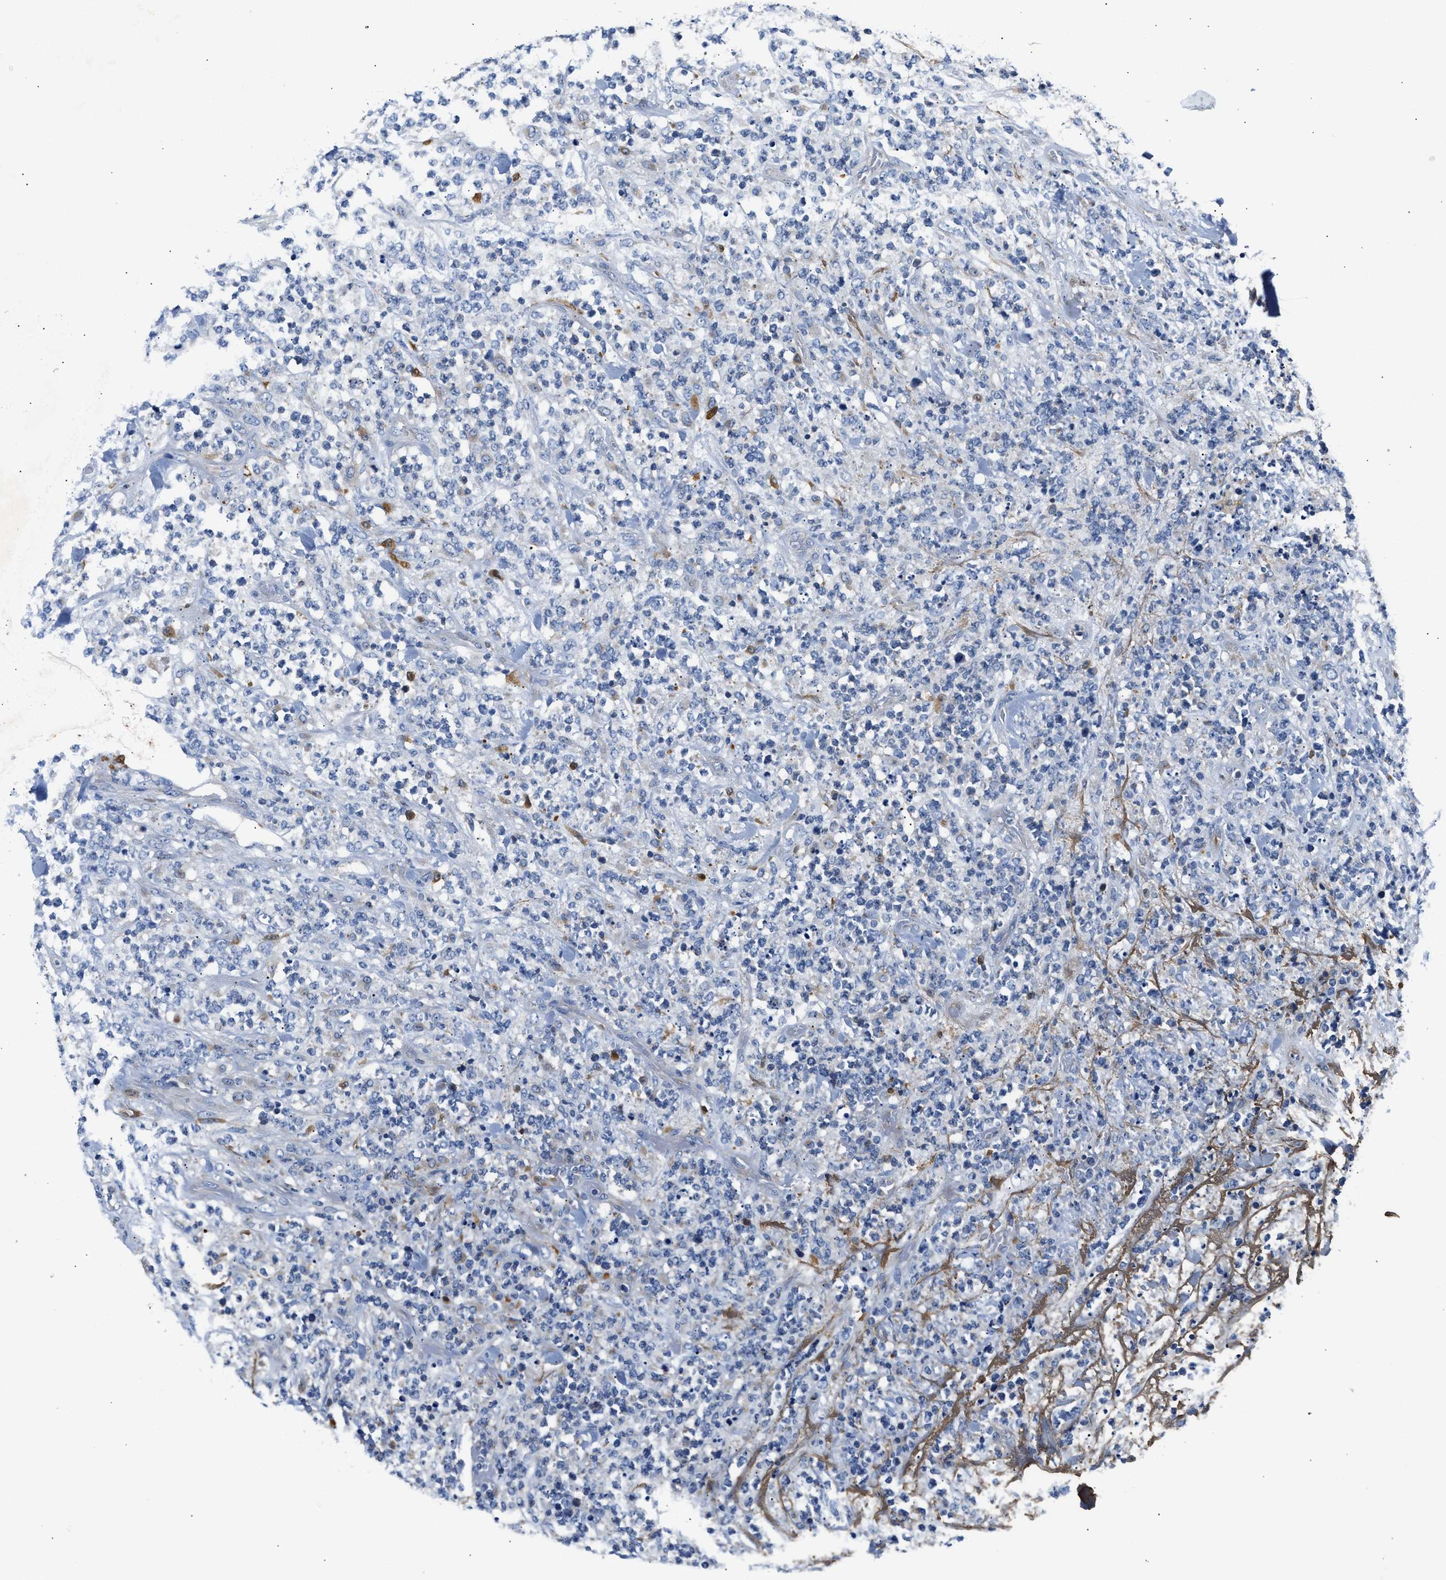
{"staining": {"intensity": "negative", "quantity": "none", "location": "none"}, "tissue": "lymphoma", "cell_type": "Tumor cells", "image_type": "cancer", "snomed": [{"axis": "morphology", "description": "Malignant lymphoma, non-Hodgkin's type, High grade"}, {"axis": "topography", "description": "Soft tissue"}], "caption": "Immunohistochemical staining of human lymphoma exhibits no significant expression in tumor cells.", "gene": "TUT7", "patient": {"sex": "male", "age": 18}}